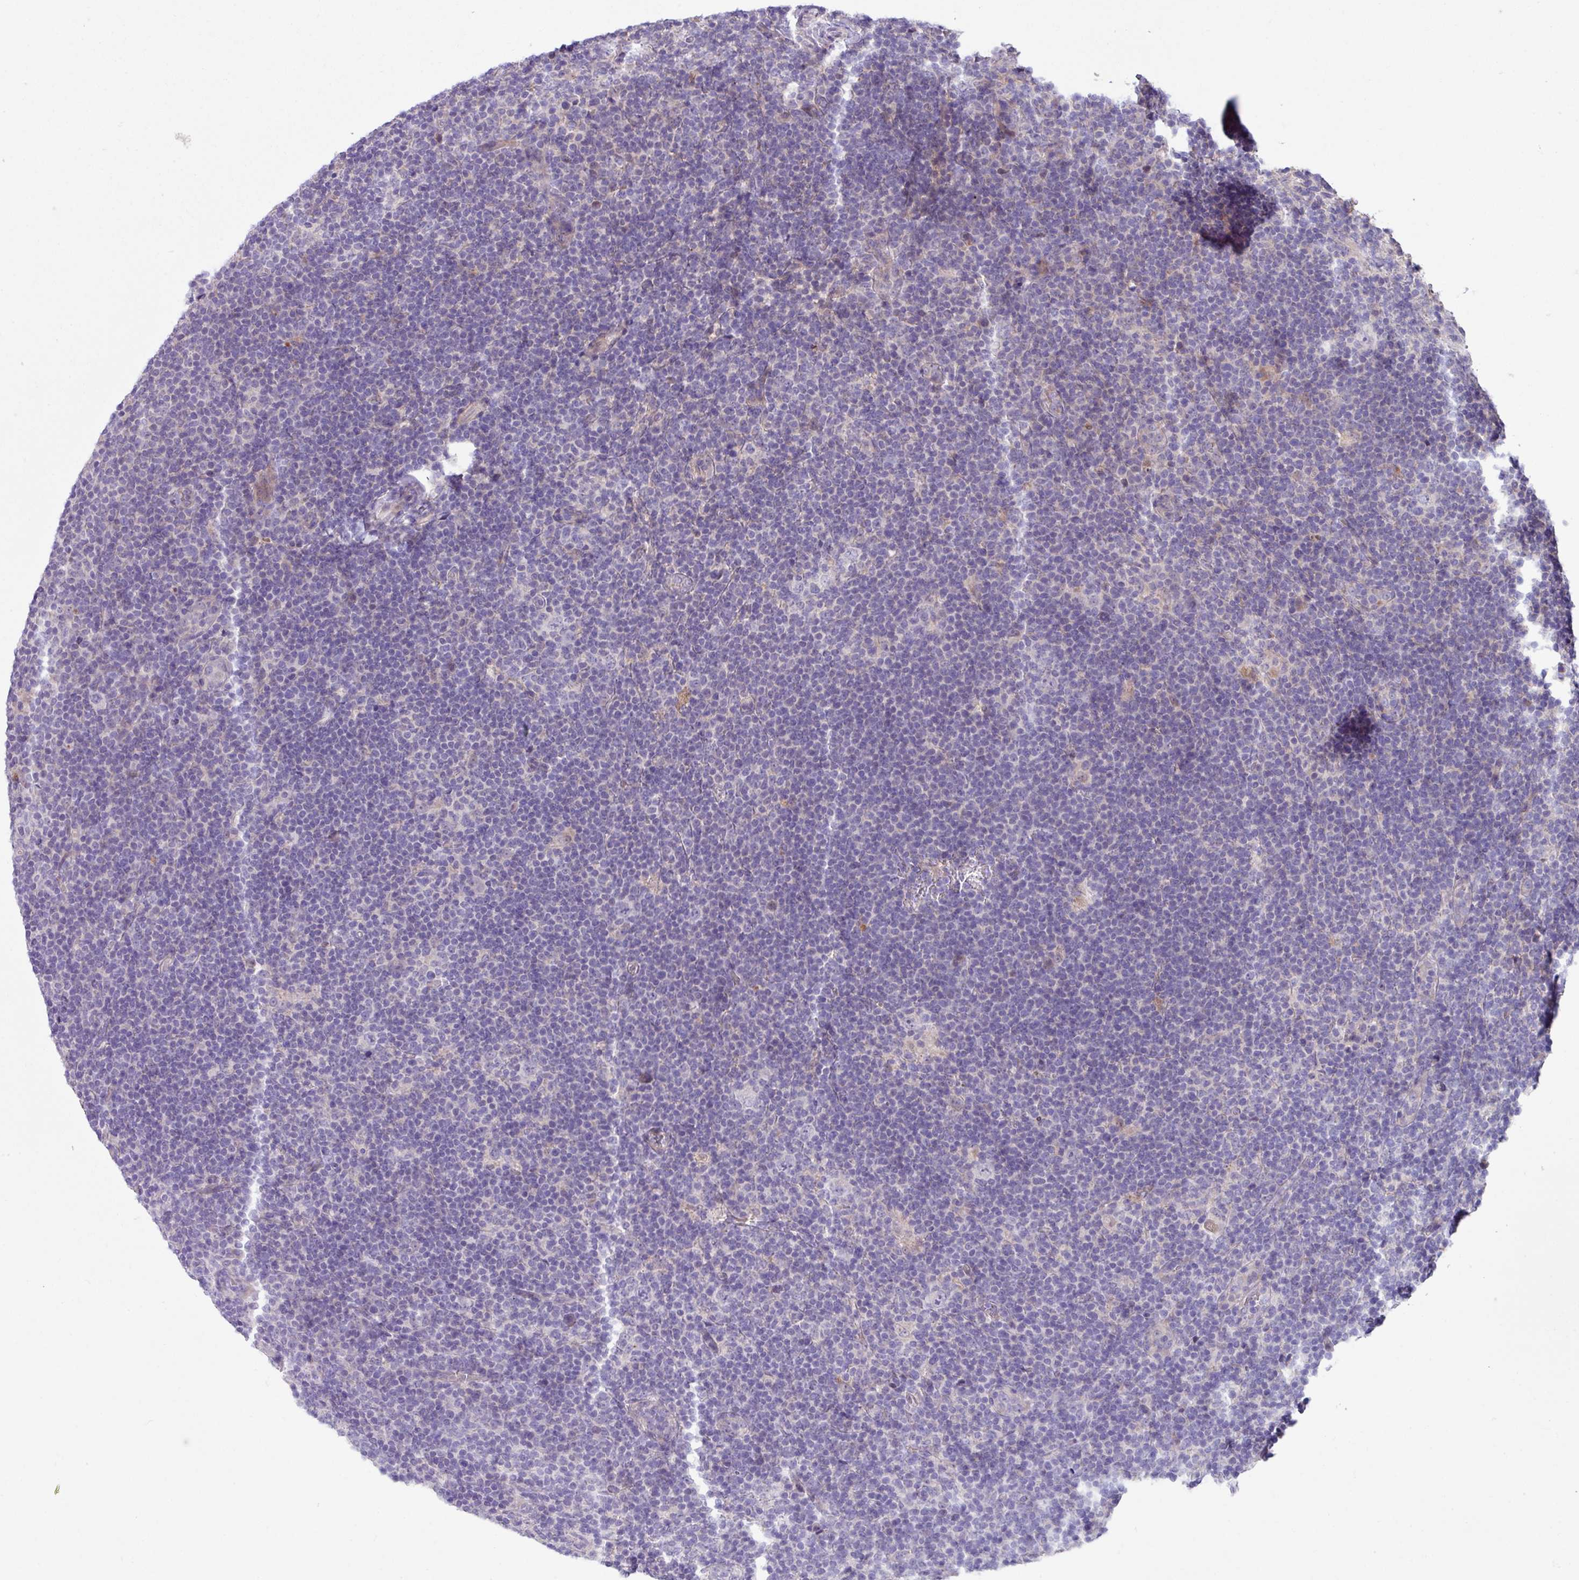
{"staining": {"intensity": "negative", "quantity": "none", "location": "none"}, "tissue": "lymphoma", "cell_type": "Tumor cells", "image_type": "cancer", "snomed": [{"axis": "morphology", "description": "Hodgkin's disease, NOS"}, {"axis": "topography", "description": "Lymph node"}], "caption": "DAB (3,3'-diaminobenzidine) immunohistochemical staining of Hodgkin's disease demonstrates no significant expression in tumor cells. (Immunohistochemistry (ihc), brightfield microscopy, high magnification).", "gene": "IQCJ", "patient": {"sex": "female", "age": 57}}